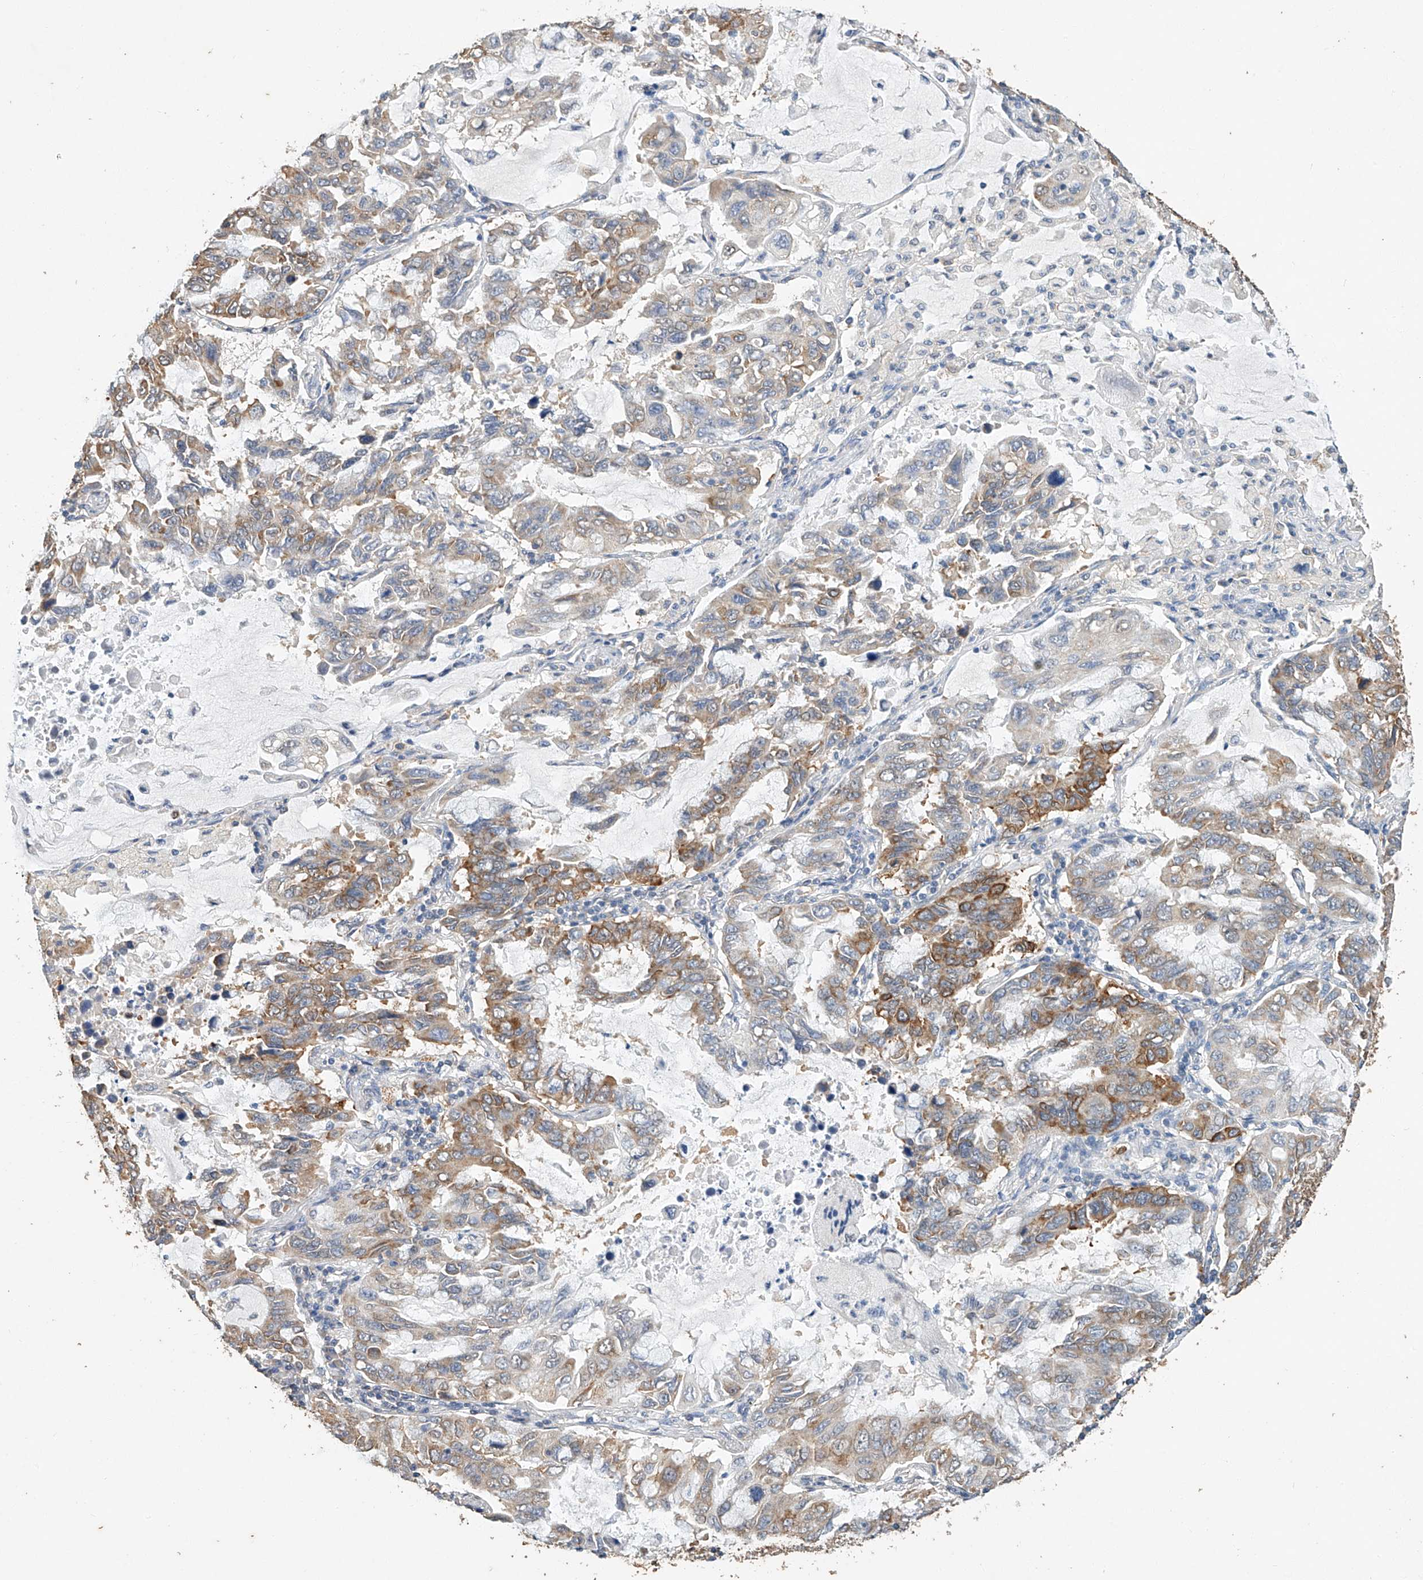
{"staining": {"intensity": "moderate", "quantity": "25%-75%", "location": "cytoplasmic/membranous"}, "tissue": "lung cancer", "cell_type": "Tumor cells", "image_type": "cancer", "snomed": [{"axis": "morphology", "description": "Adenocarcinoma, NOS"}, {"axis": "topography", "description": "Lung"}], "caption": "Human lung cancer (adenocarcinoma) stained for a protein (brown) exhibits moderate cytoplasmic/membranous positive positivity in approximately 25%-75% of tumor cells.", "gene": "CERS4", "patient": {"sex": "male", "age": 64}}